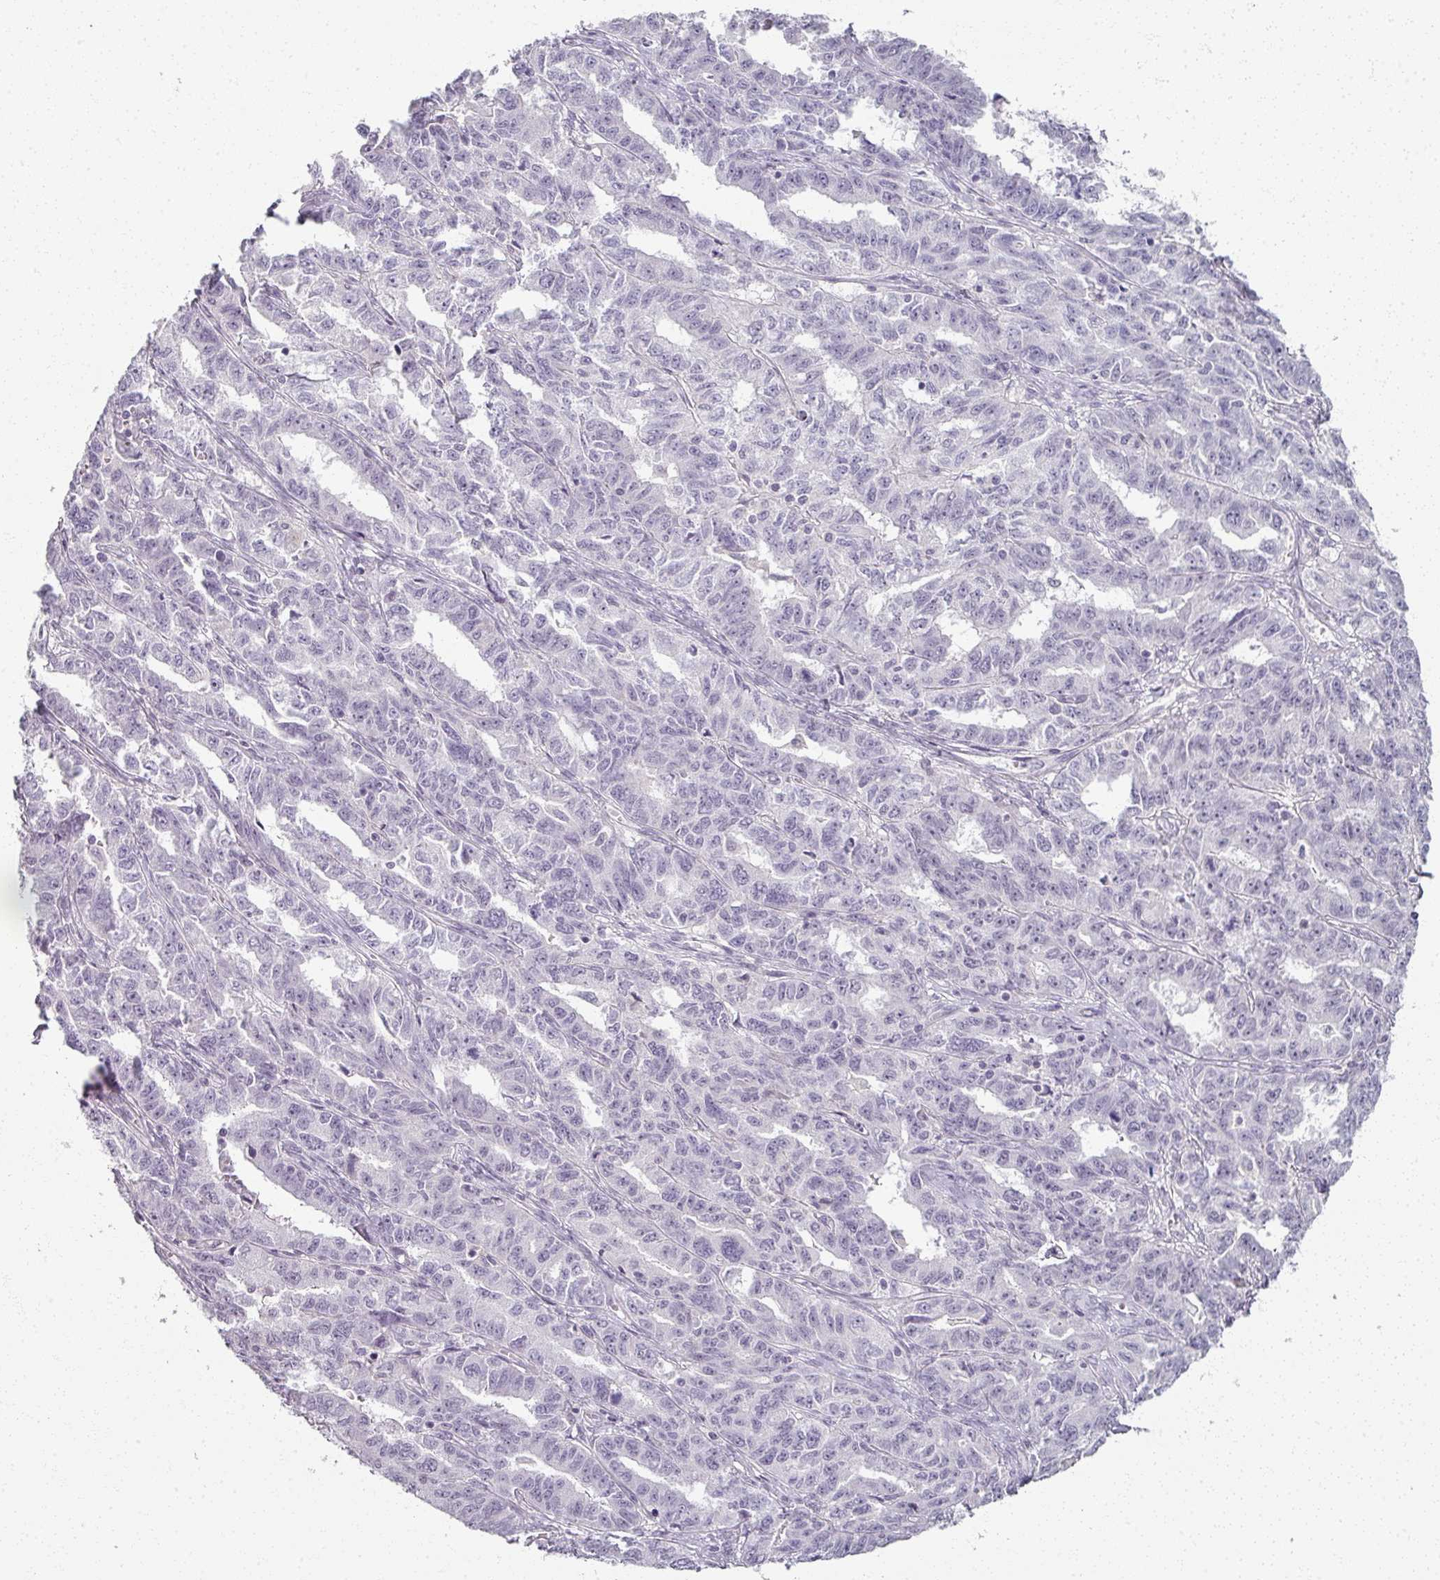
{"staining": {"intensity": "negative", "quantity": "none", "location": "none"}, "tissue": "ovarian cancer", "cell_type": "Tumor cells", "image_type": "cancer", "snomed": [{"axis": "morphology", "description": "Adenocarcinoma, NOS"}, {"axis": "morphology", "description": "Carcinoma, endometroid"}, {"axis": "topography", "description": "Ovary"}], "caption": "Immunohistochemical staining of human ovarian cancer displays no significant expression in tumor cells.", "gene": "RFPL2", "patient": {"sex": "female", "age": 72}}